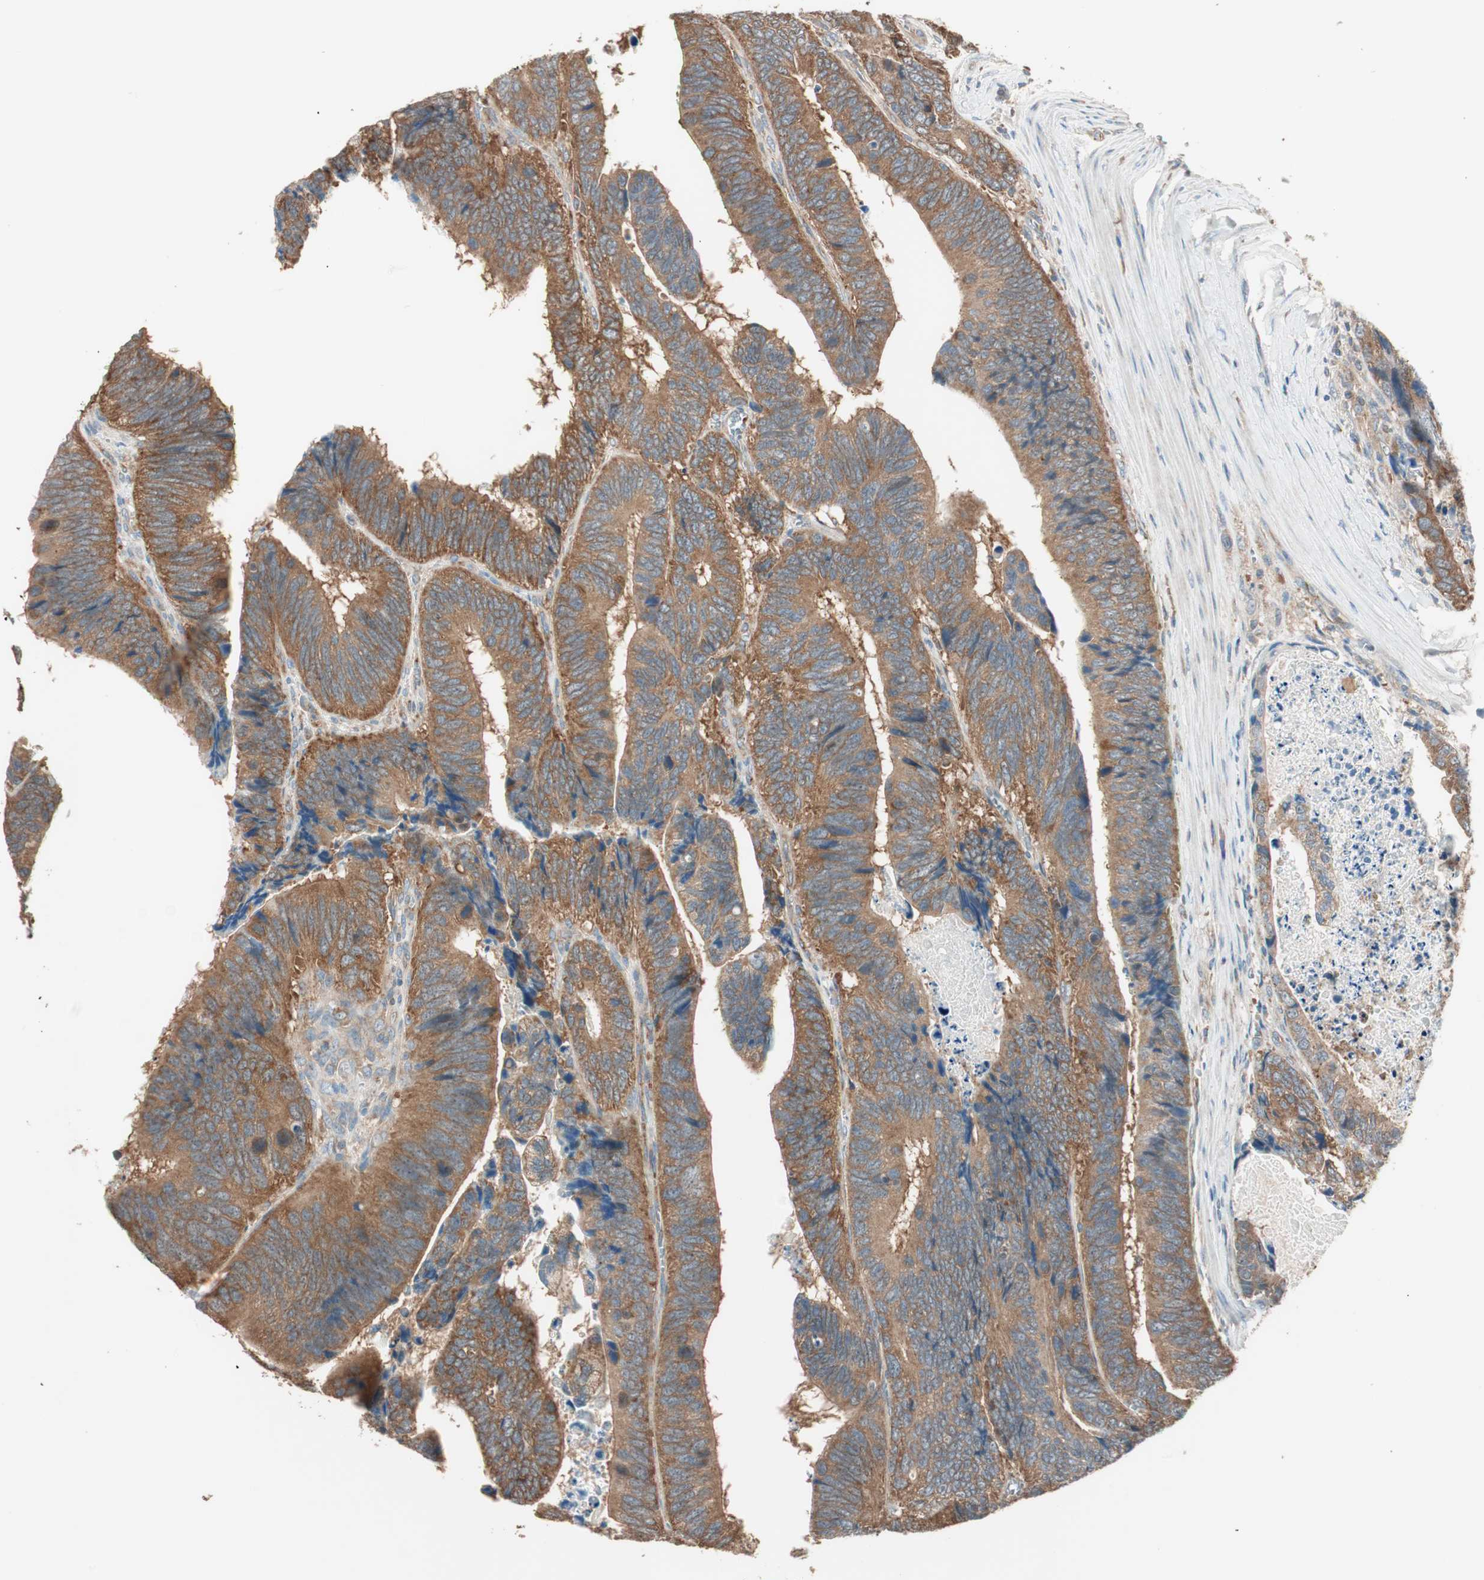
{"staining": {"intensity": "strong", "quantity": ">75%", "location": "cytoplasmic/membranous"}, "tissue": "colorectal cancer", "cell_type": "Tumor cells", "image_type": "cancer", "snomed": [{"axis": "morphology", "description": "Adenocarcinoma, NOS"}, {"axis": "topography", "description": "Colon"}], "caption": "Brown immunohistochemical staining in adenocarcinoma (colorectal) demonstrates strong cytoplasmic/membranous expression in about >75% of tumor cells. (brown staining indicates protein expression, while blue staining denotes nuclei).", "gene": "CC2D1A", "patient": {"sex": "male", "age": 72}}